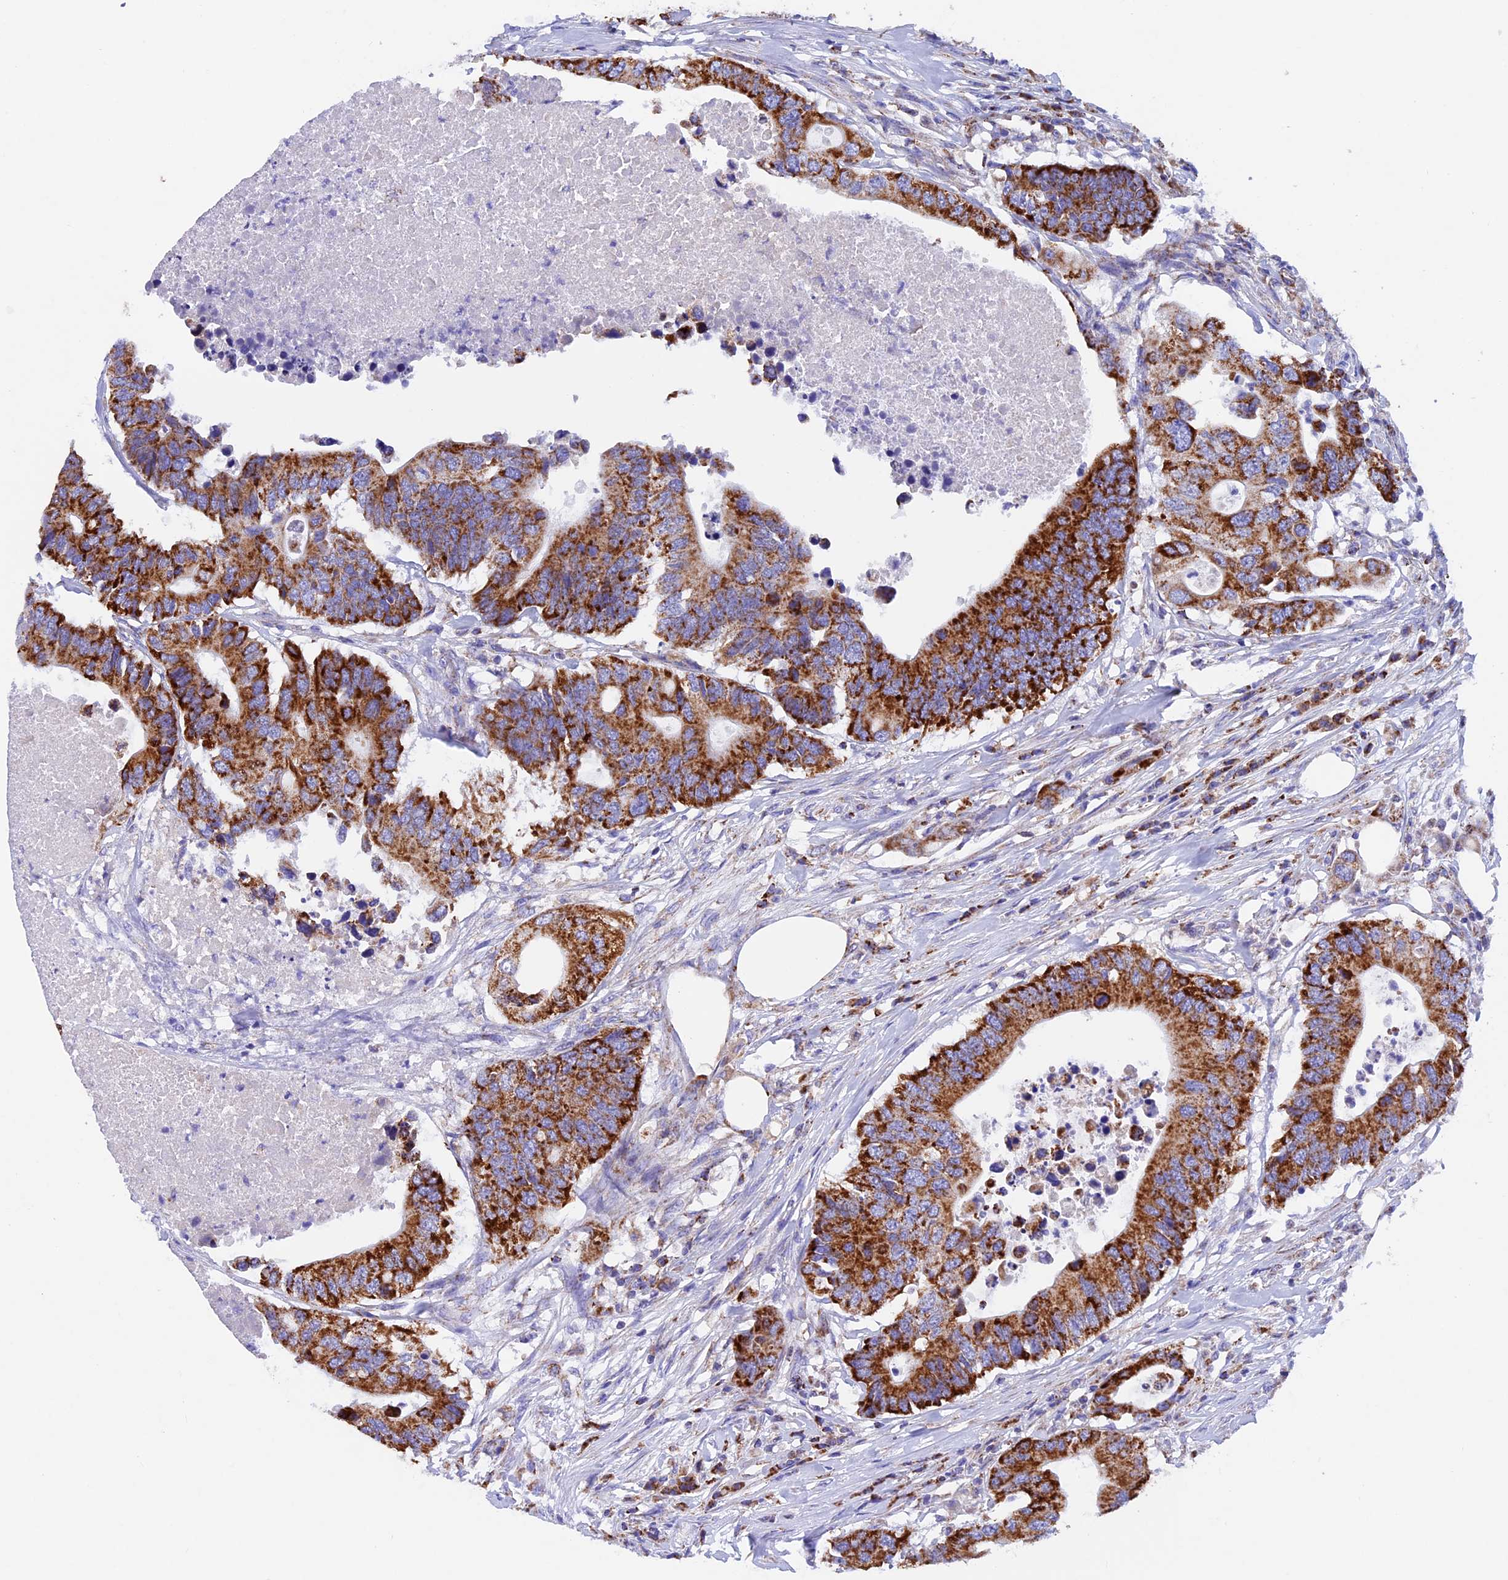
{"staining": {"intensity": "strong", "quantity": ">75%", "location": "cytoplasmic/membranous"}, "tissue": "colorectal cancer", "cell_type": "Tumor cells", "image_type": "cancer", "snomed": [{"axis": "morphology", "description": "Adenocarcinoma, NOS"}, {"axis": "topography", "description": "Colon"}], "caption": "An IHC micrograph of neoplastic tissue is shown. Protein staining in brown shows strong cytoplasmic/membranous positivity in adenocarcinoma (colorectal) within tumor cells.", "gene": "SLC8B1", "patient": {"sex": "male", "age": 71}}